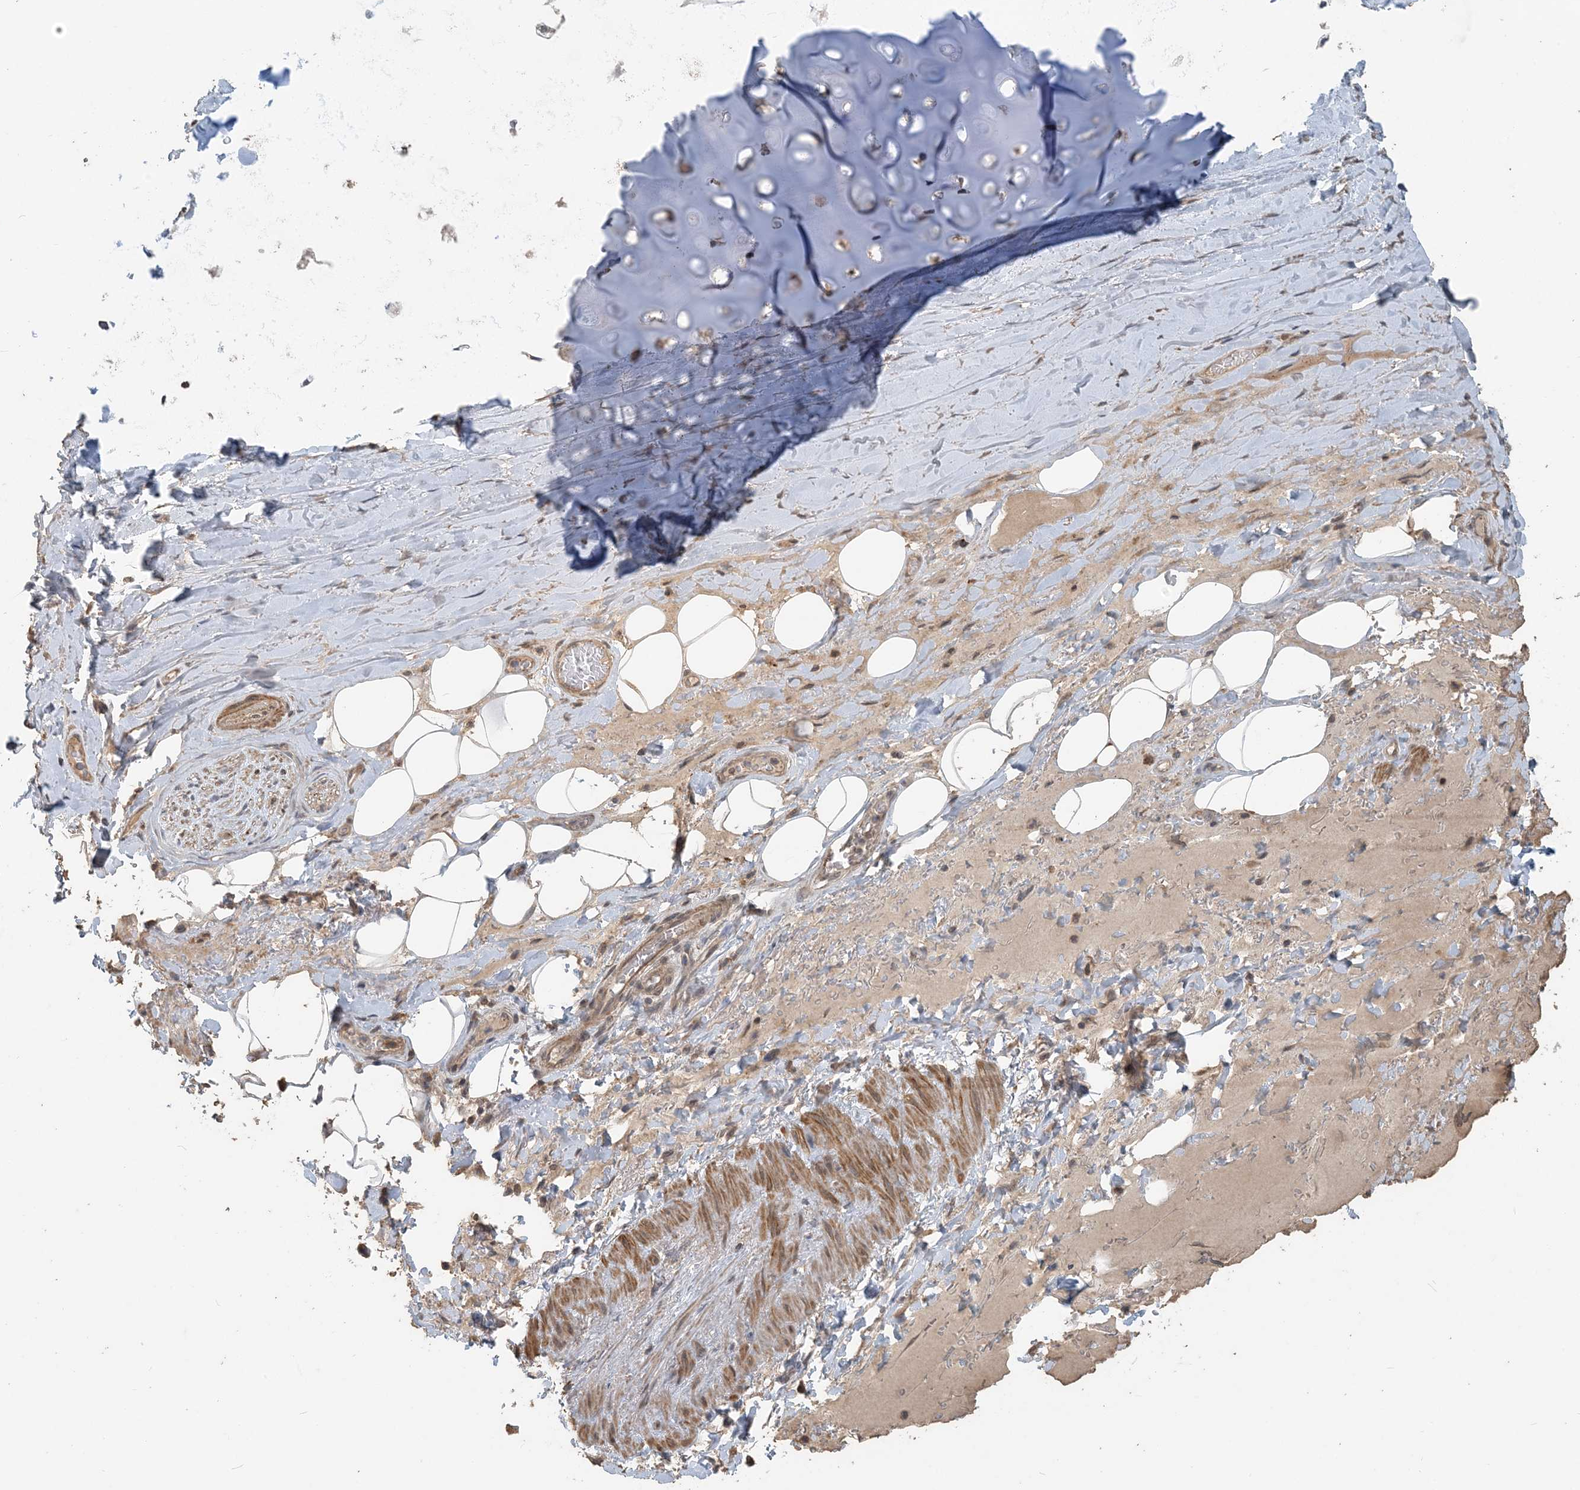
{"staining": {"intensity": "negative", "quantity": "none", "location": "none"}, "tissue": "adipose tissue", "cell_type": "Adipocytes", "image_type": "normal", "snomed": [{"axis": "morphology", "description": "Normal tissue, NOS"}, {"axis": "topography", "description": "Cartilage tissue"}], "caption": "This photomicrograph is of unremarkable adipose tissue stained with IHC to label a protein in brown with the nuclei are counter-stained blue. There is no staining in adipocytes. The staining is performed using DAB brown chromogen with nuclei counter-stained in using hematoxylin.", "gene": "ZC3H12A", "patient": {"sex": "female", "age": 63}}